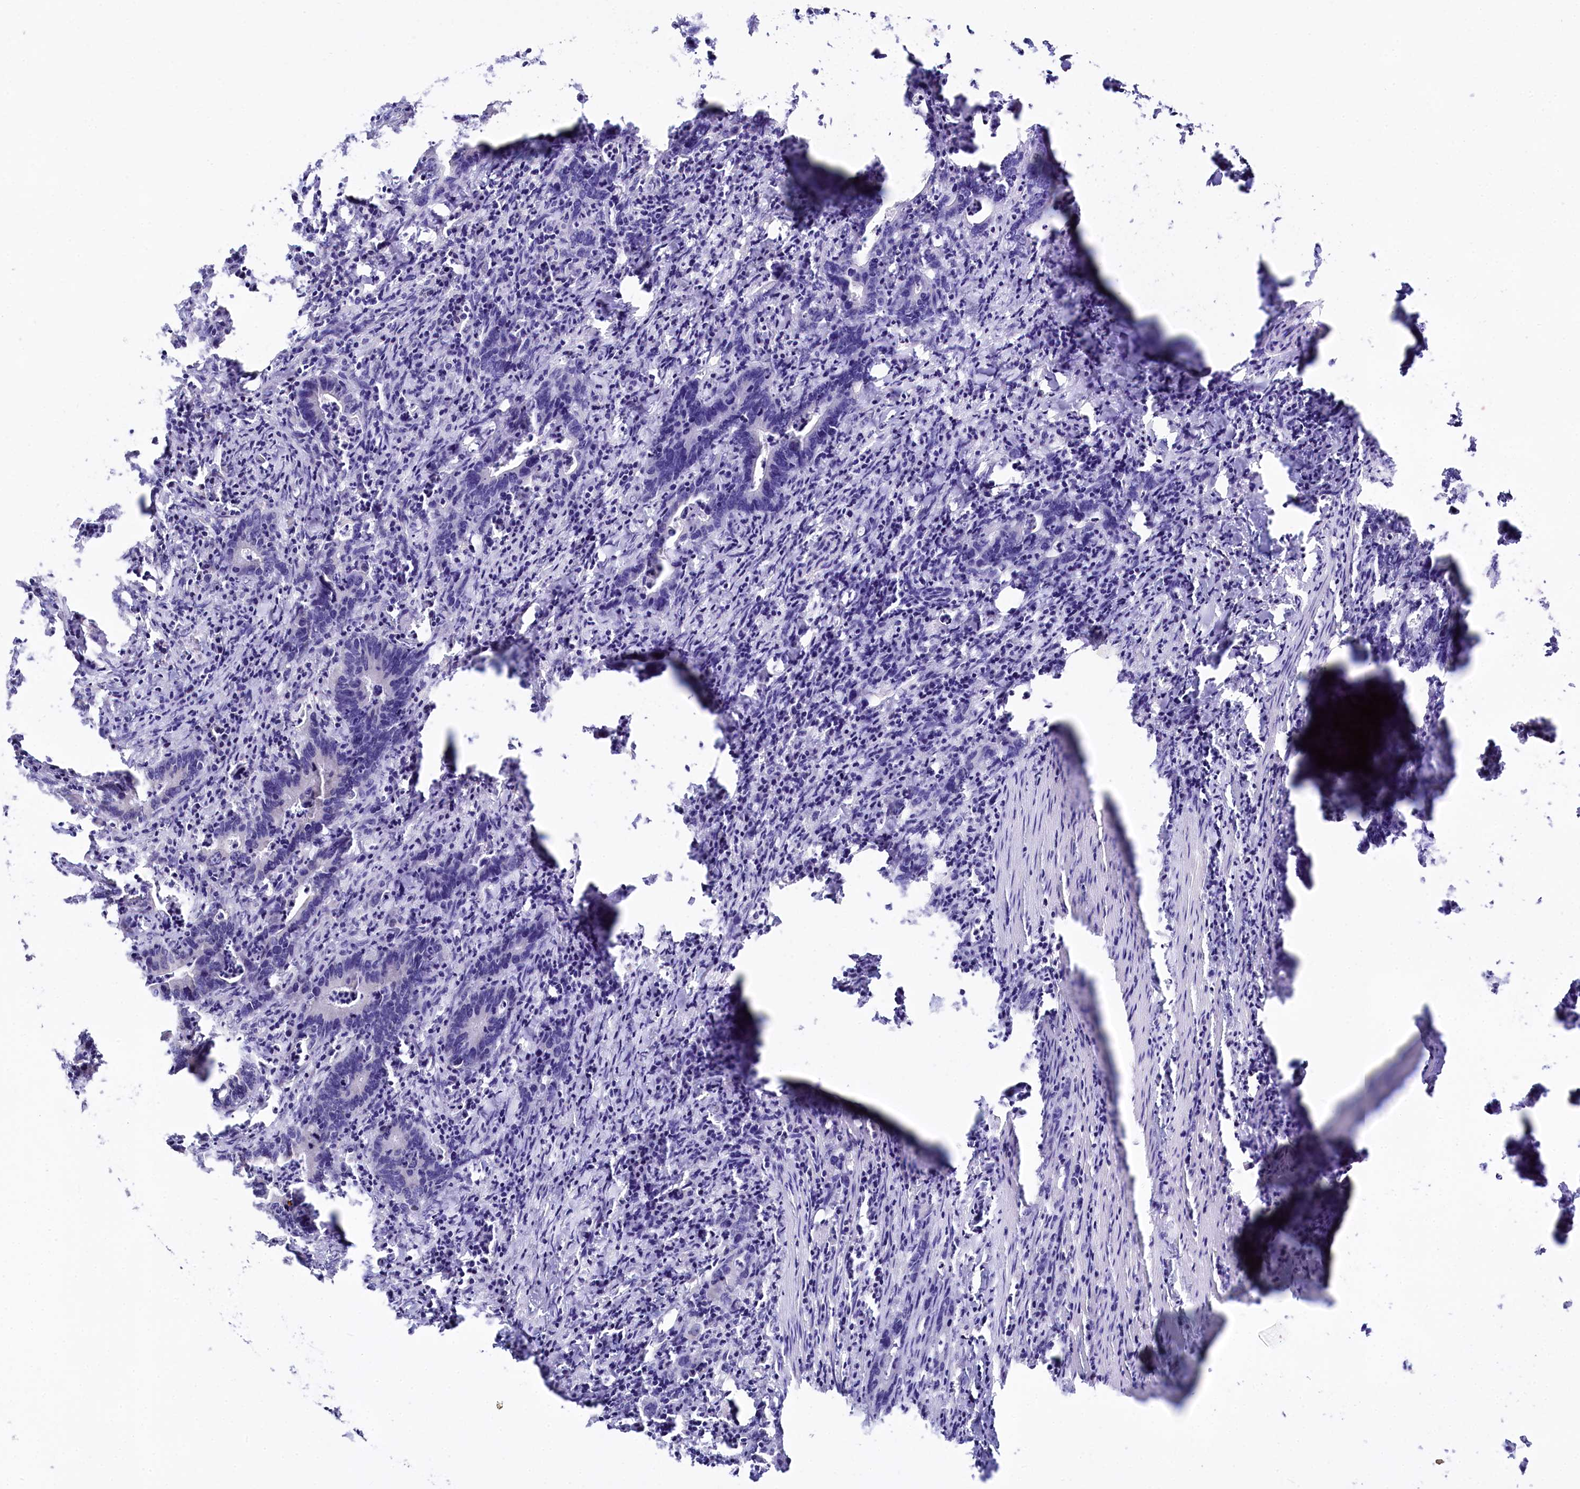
{"staining": {"intensity": "negative", "quantity": "none", "location": "none"}, "tissue": "colorectal cancer", "cell_type": "Tumor cells", "image_type": "cancer", "snomed": [{"axis": "morphology", "description": "Adenocarcinoma, NOS"}, {"axis": "topography", "description": "Colon"}], "caption": "DAB immunohistochemical staining of colorectal adenocarcinoma reveals no significant positivity in tumor cells. (DAB (3,3'-diaminobenzidine) IHC with hematoxylin counter stain).", "gene": "SPATS2", "patient": {"sex": "female", "age": 75}}